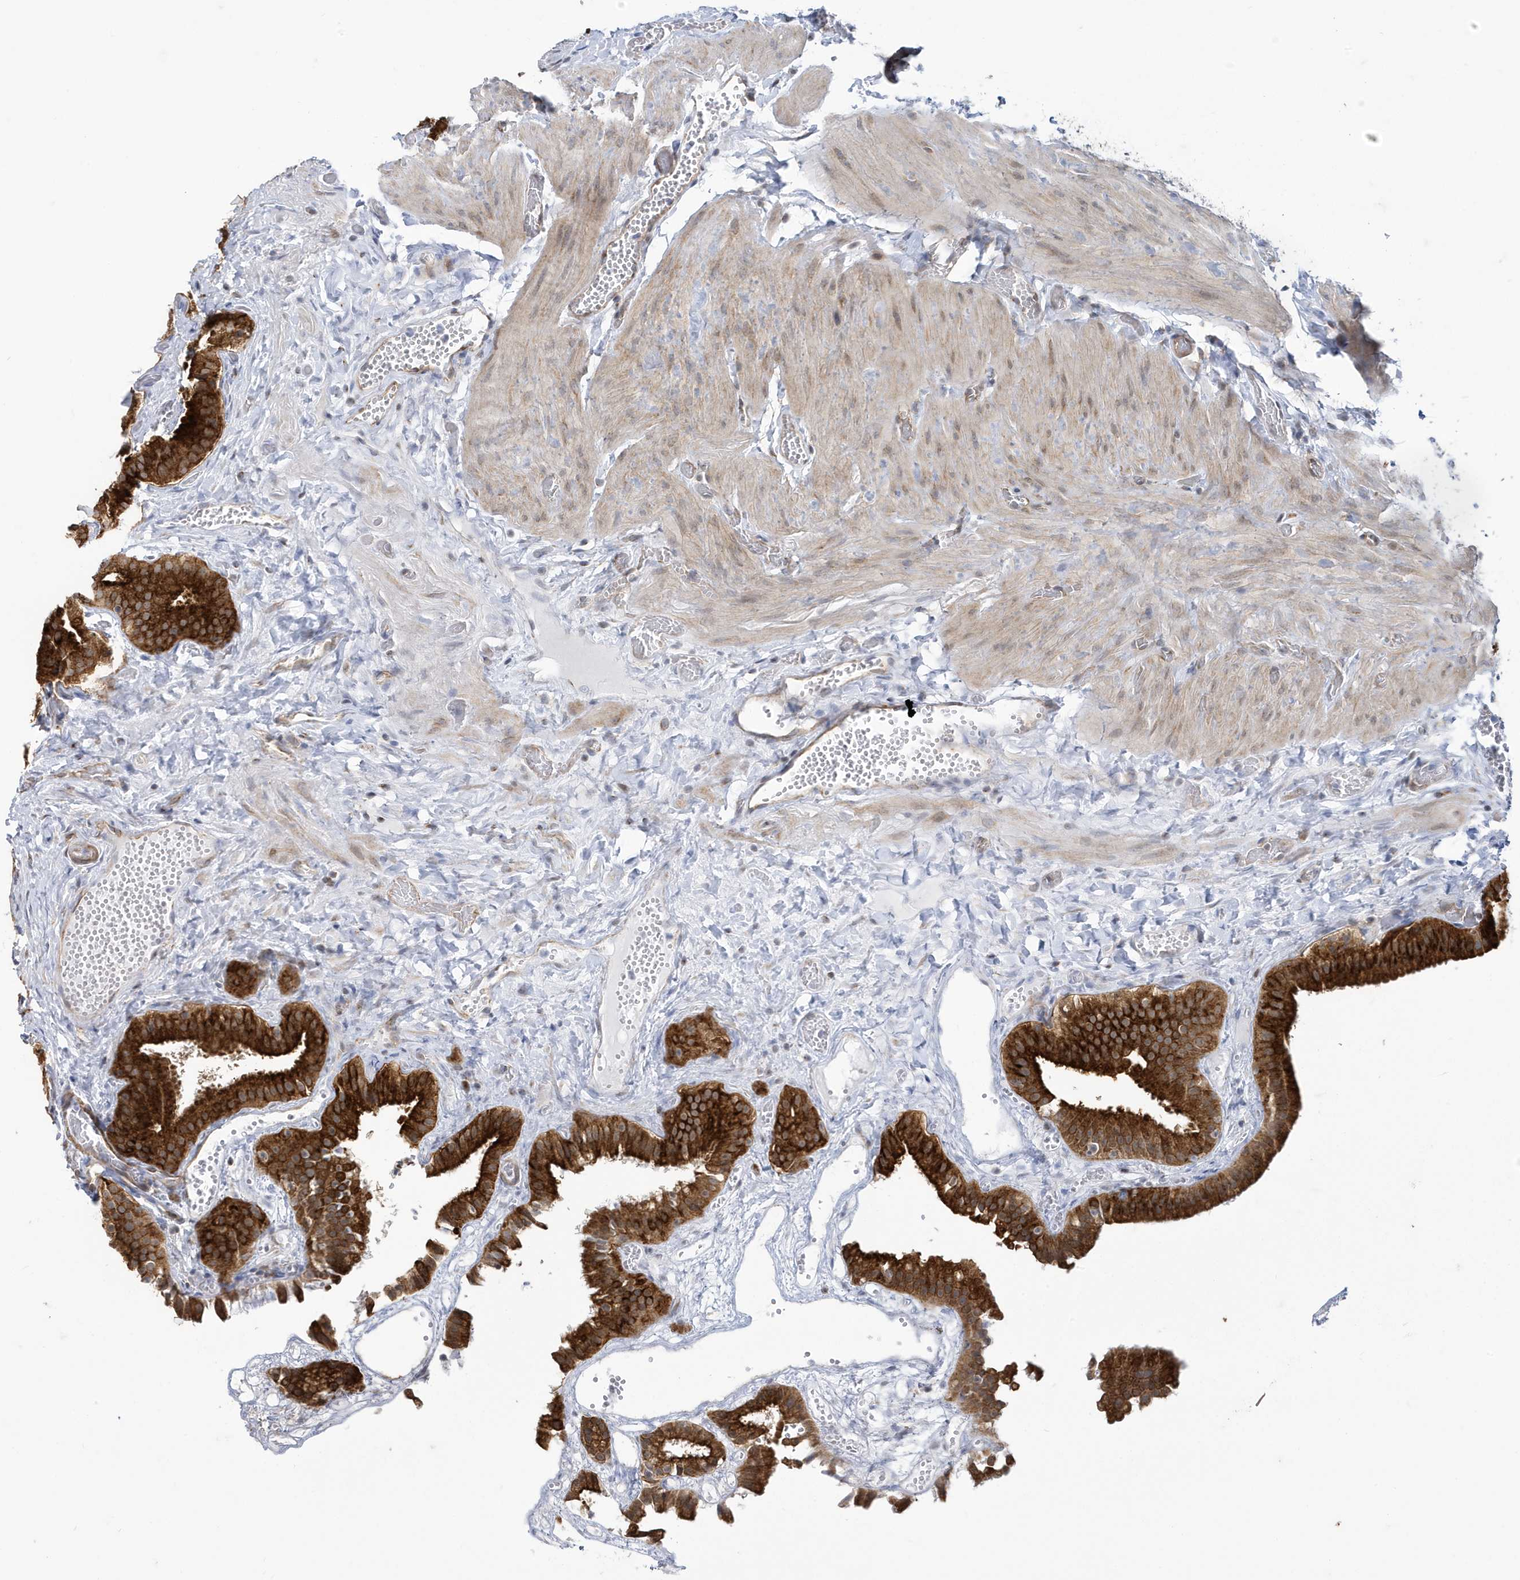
{"staining": {"intensity": "strong", "quantity": ">75%", "location": "cytoplasmic/membranous"}, "tissue": "gallbladder", "cell_type": "Glandular cells", "image_type": "normal", "snomed": [{"axis": "morphology", "description": "Normal tissue, NOS"}, {"axis": "topography", "description": "Gallbladder"}], "caption": "About >75% of glandular cells in unremarkable gallbladder demonstrate strong cytoplasmic/membranous protein expression as visualized by brown immunohistochemical staining.", "gene": "ZNF654", "patient": {"sex": "female", "age": 64}}